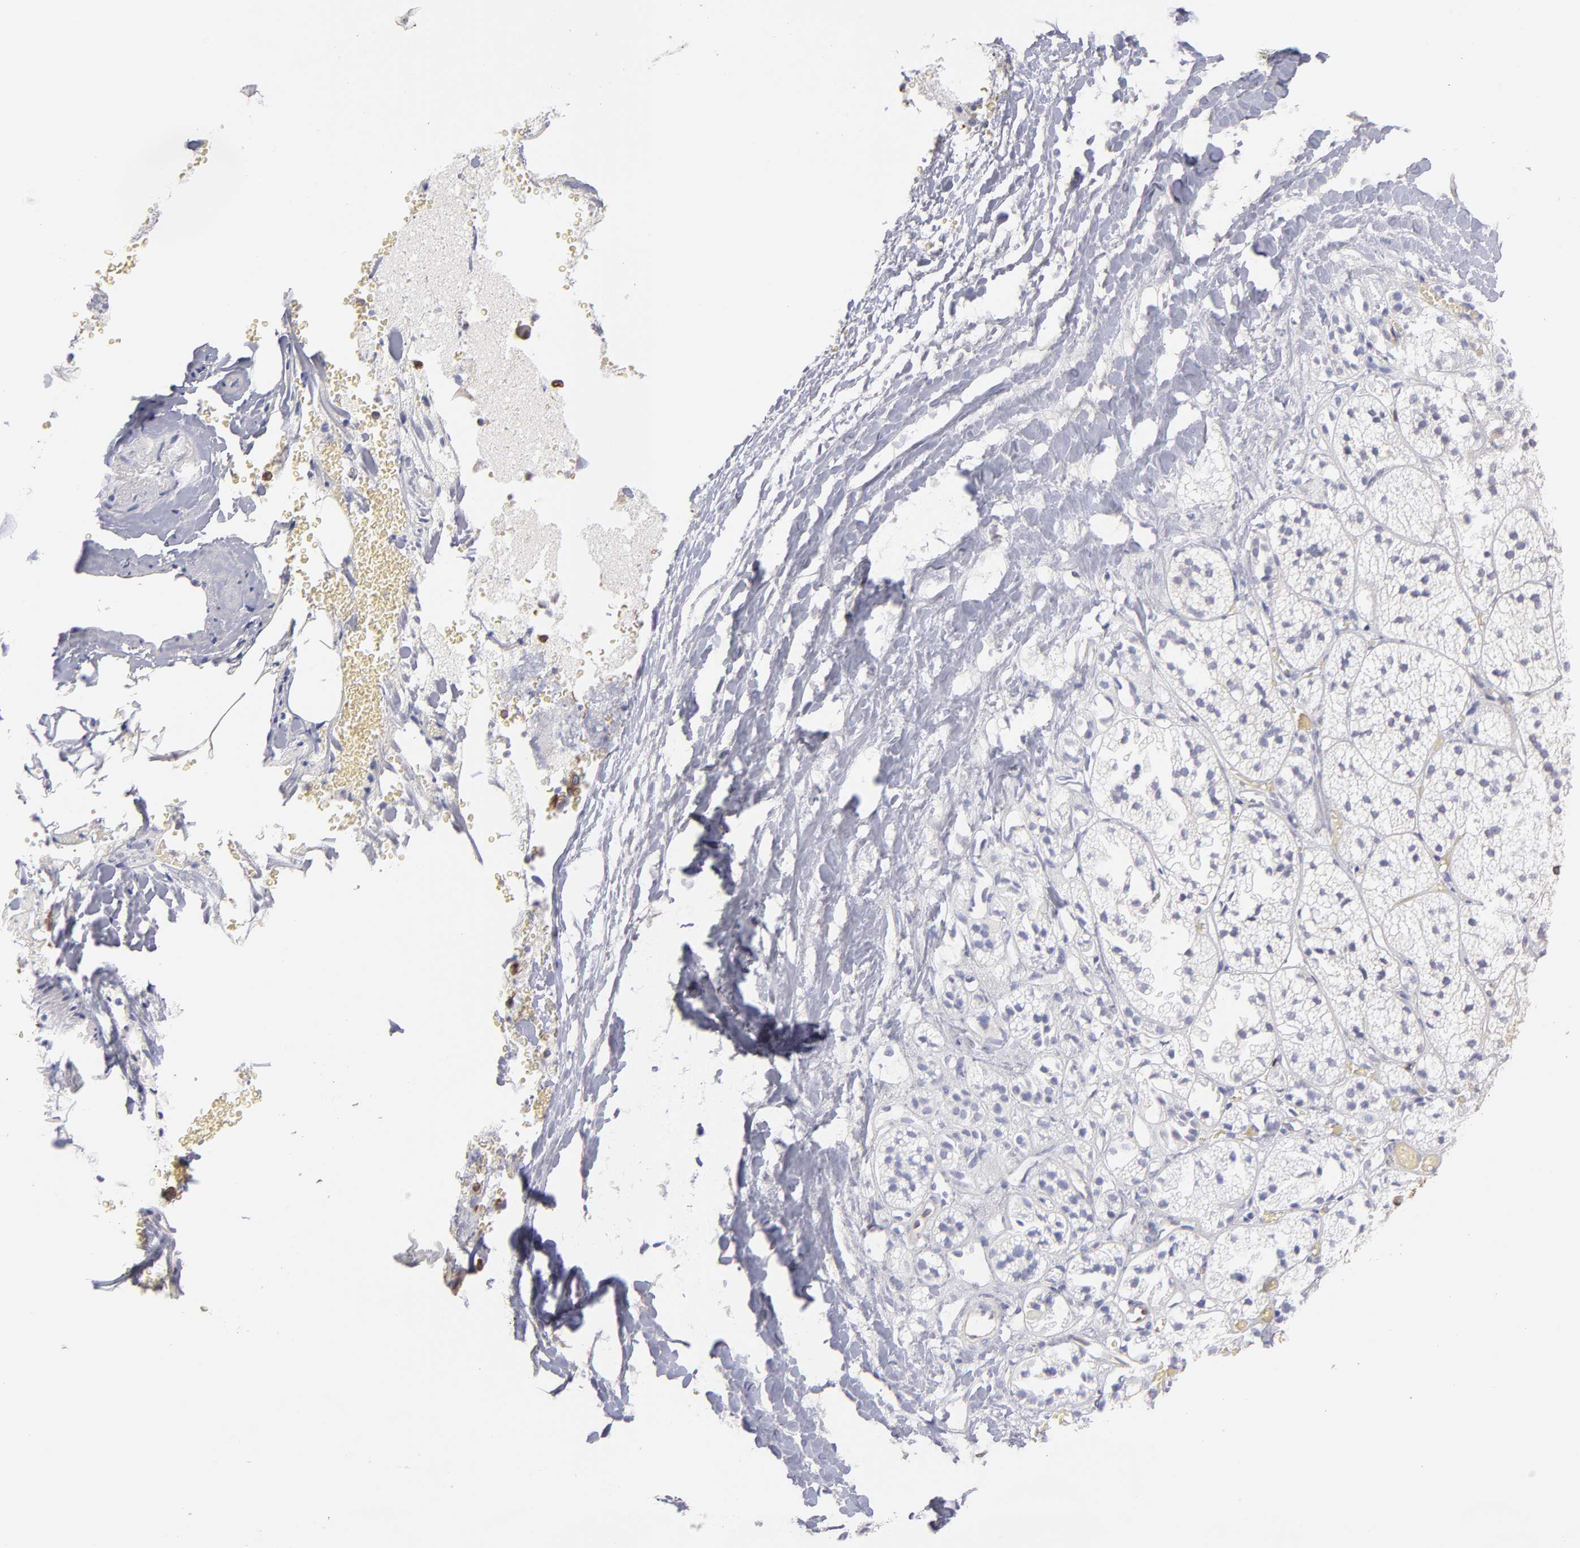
{"staining": {"intensity": "weak", "quantity": "25%-75%", "location": "cytoplasmic/membranous"}, "tissue": "adrenal gland", "cell_type": "Glandular cells", "image_type": "normal", "snomed": [{"axis": "morphology", "description": "Normal tissue, NOS"}, {"axis": "topography", "description": "Adrenal gland"}], "caption": "Immunohistochemical staining of normal adrenal gland shows 25%-75% levels of weak cytoplasmic/membranous protein staining in approximately 25%-75% of glandular cells. The protein is stained brown, and the nuclei are stained in blue (DAB (3,3'-diaminobenzidine) IHC with brightfield microscopy, high magnification).", "gene": "PLEC", "patient": {"sex": "female", "age": 71}}